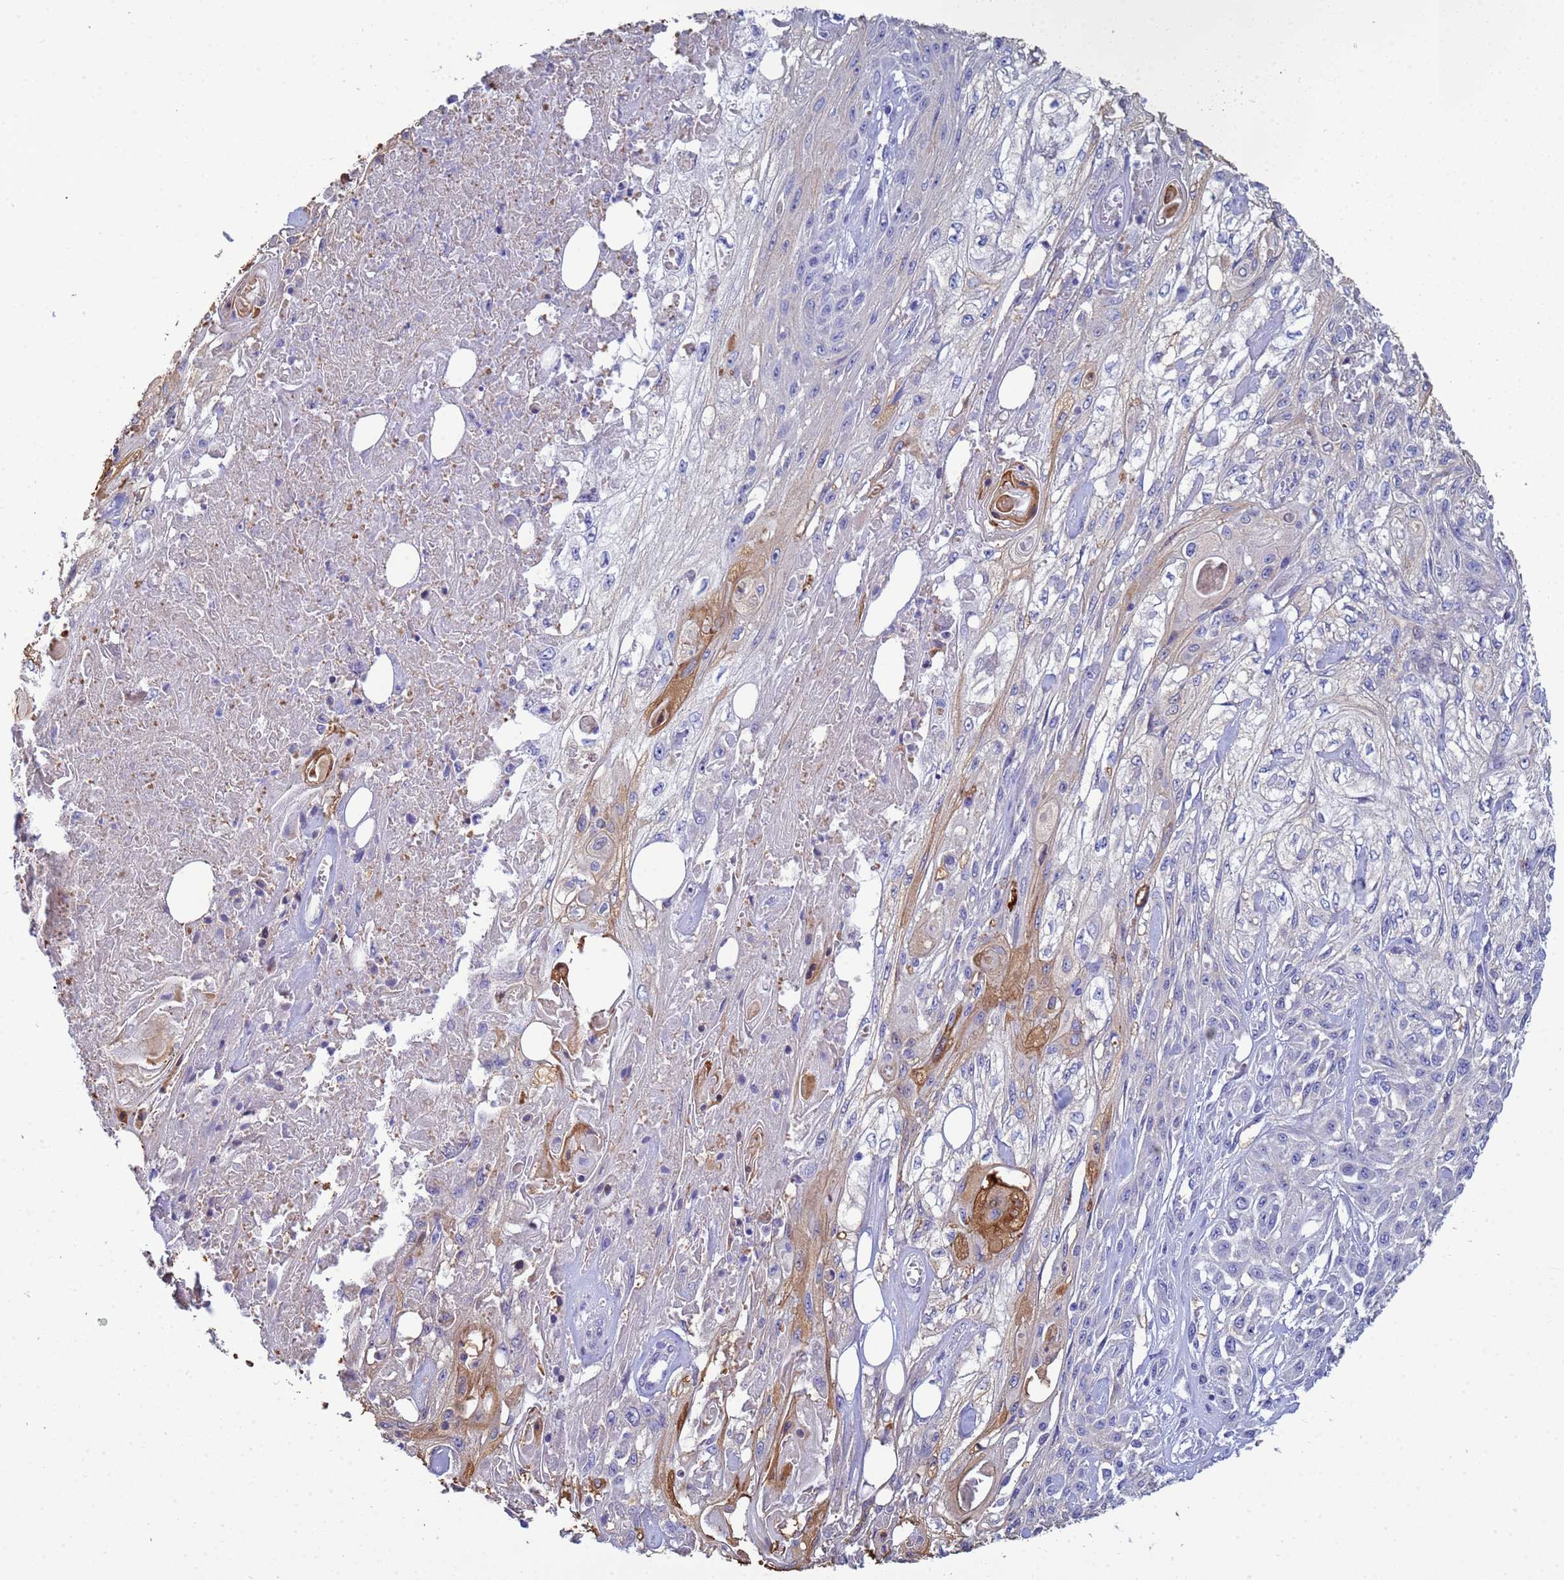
{"staining": {"intensity": "moderate", "quantity": "<25%", "location": "cytoplasmic/membranous"}, "tissue": "skin cancer", "cell_type": "Tumor cells", "image_type": "cancer", "snomed": [{"axis": "morphology", "description": "Squamous cell carcinoma, NOS"}, {"axis": "morphology", "description": "Squamous cell carcinoma, metastatic, NOS"}, {"axis": "topography", "description": "Skin"}, {"axis": "topography", "description": "Lymph node"}], "caption": "The image reveals a brown stain indicating the presence of a protein in the cytoplasmic/membranous of tumor cells in skin cancer. The staining is performed using DAB (3,3'-diaminobenzidine) brown chromogen to label protein expression. The nuclei are counter-stained blue using hematoxylin.", "gene": "PPP6R1", "patient": {"sex": "male", "age": 75}}